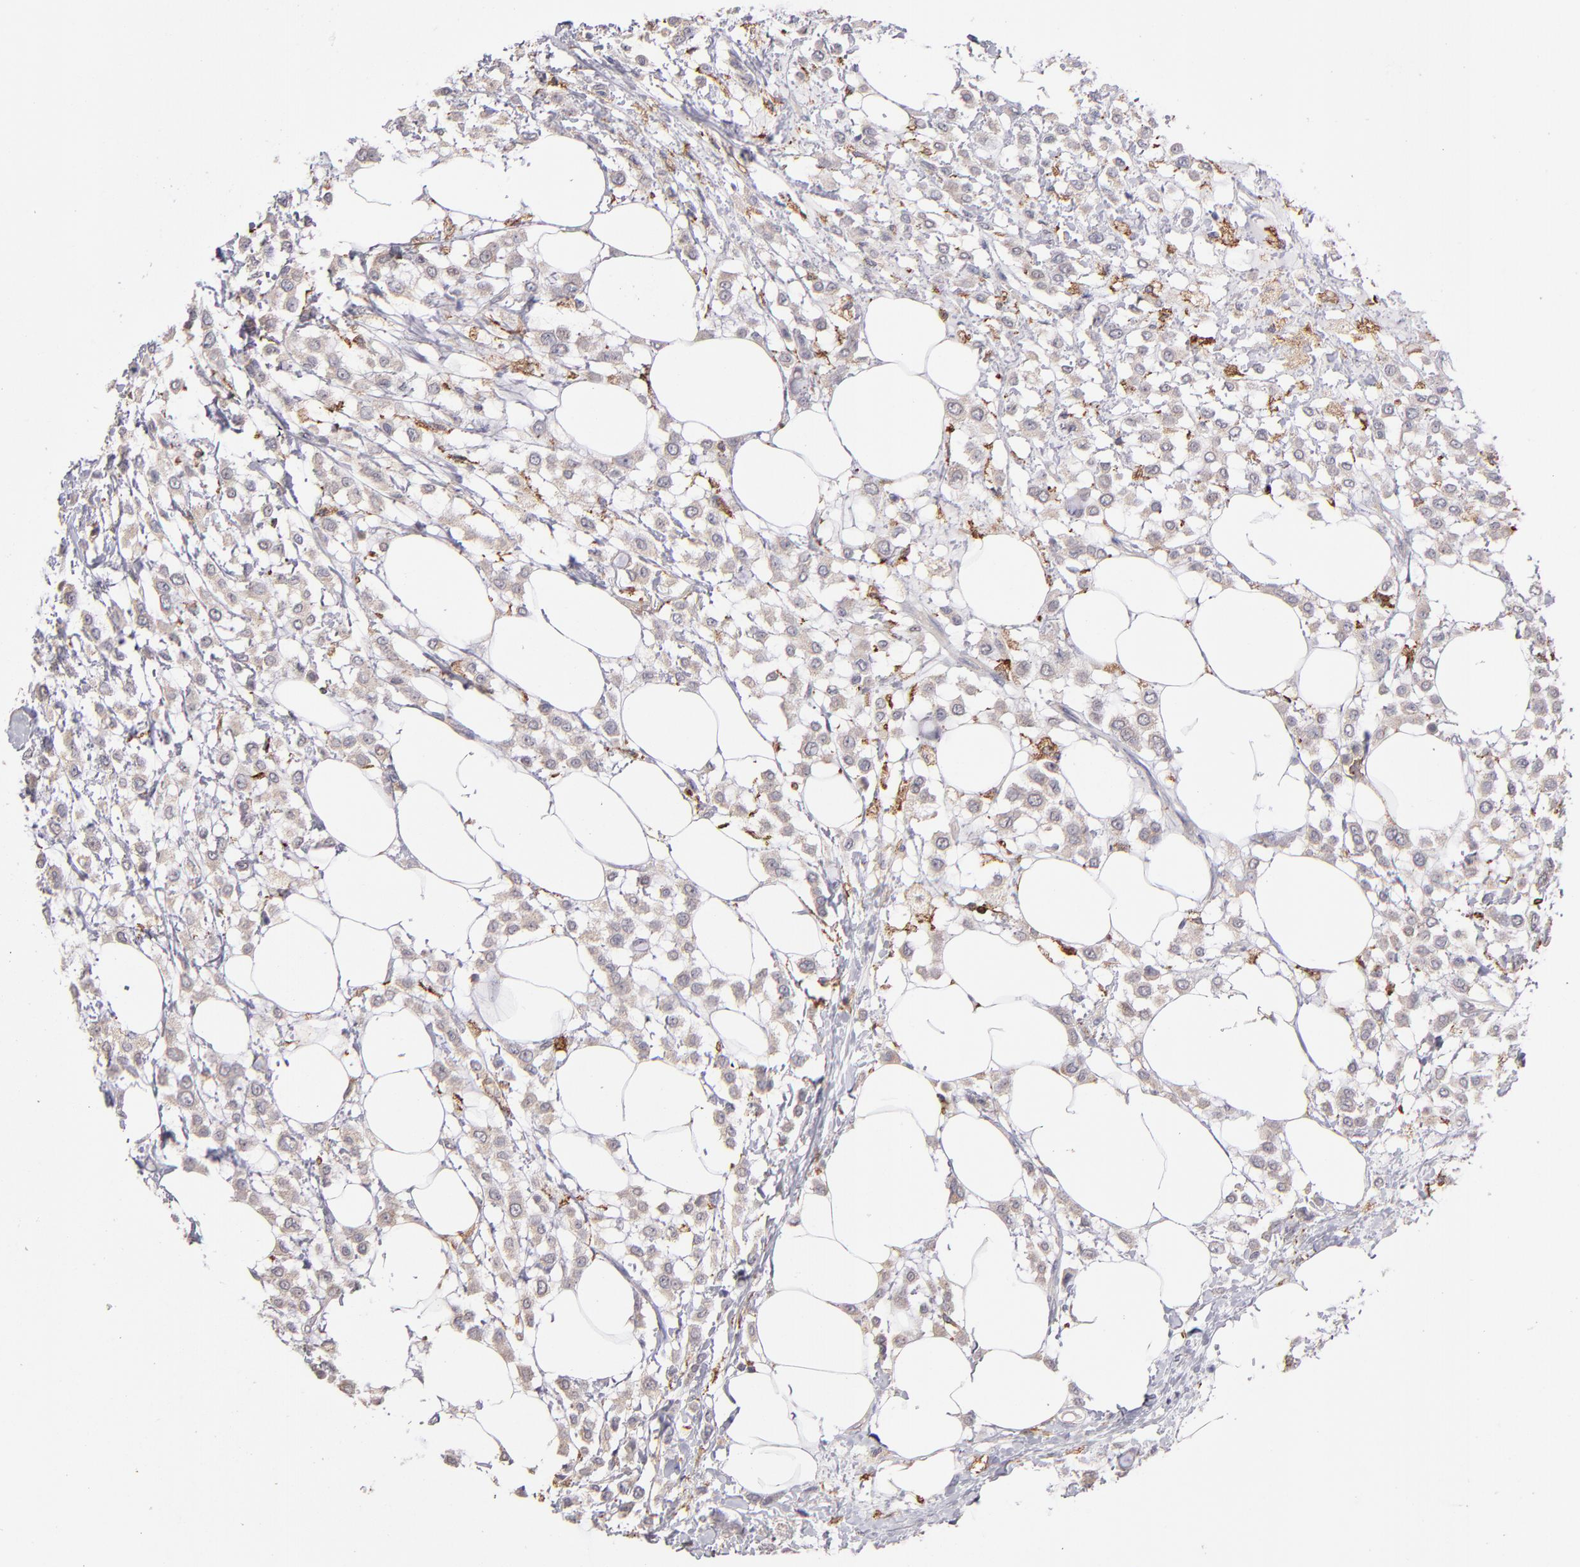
{"staining": {"intensity": "weak", "quantity": ">75%", "location": "cytoplasmic/membranous"}, "tissue": "breast cancer", "cell_type": "Tumor cells", "image_type": "cancer", "snomed": [{"axis": "morphology", "description": "Lobular carcinoma"}, {"axis": "topography", "description": "Breast"}], "caption": "A low amount of weak cytoplasmic/membranous staining is identified in approximately >75% of tumor cells in breast cancer (lobular carcinoma) tissue. (Brightfield microscopy of DAB IHC at high magnification).", "gene": "GLDC", "patient": {"sex": "female", "age": 85}}